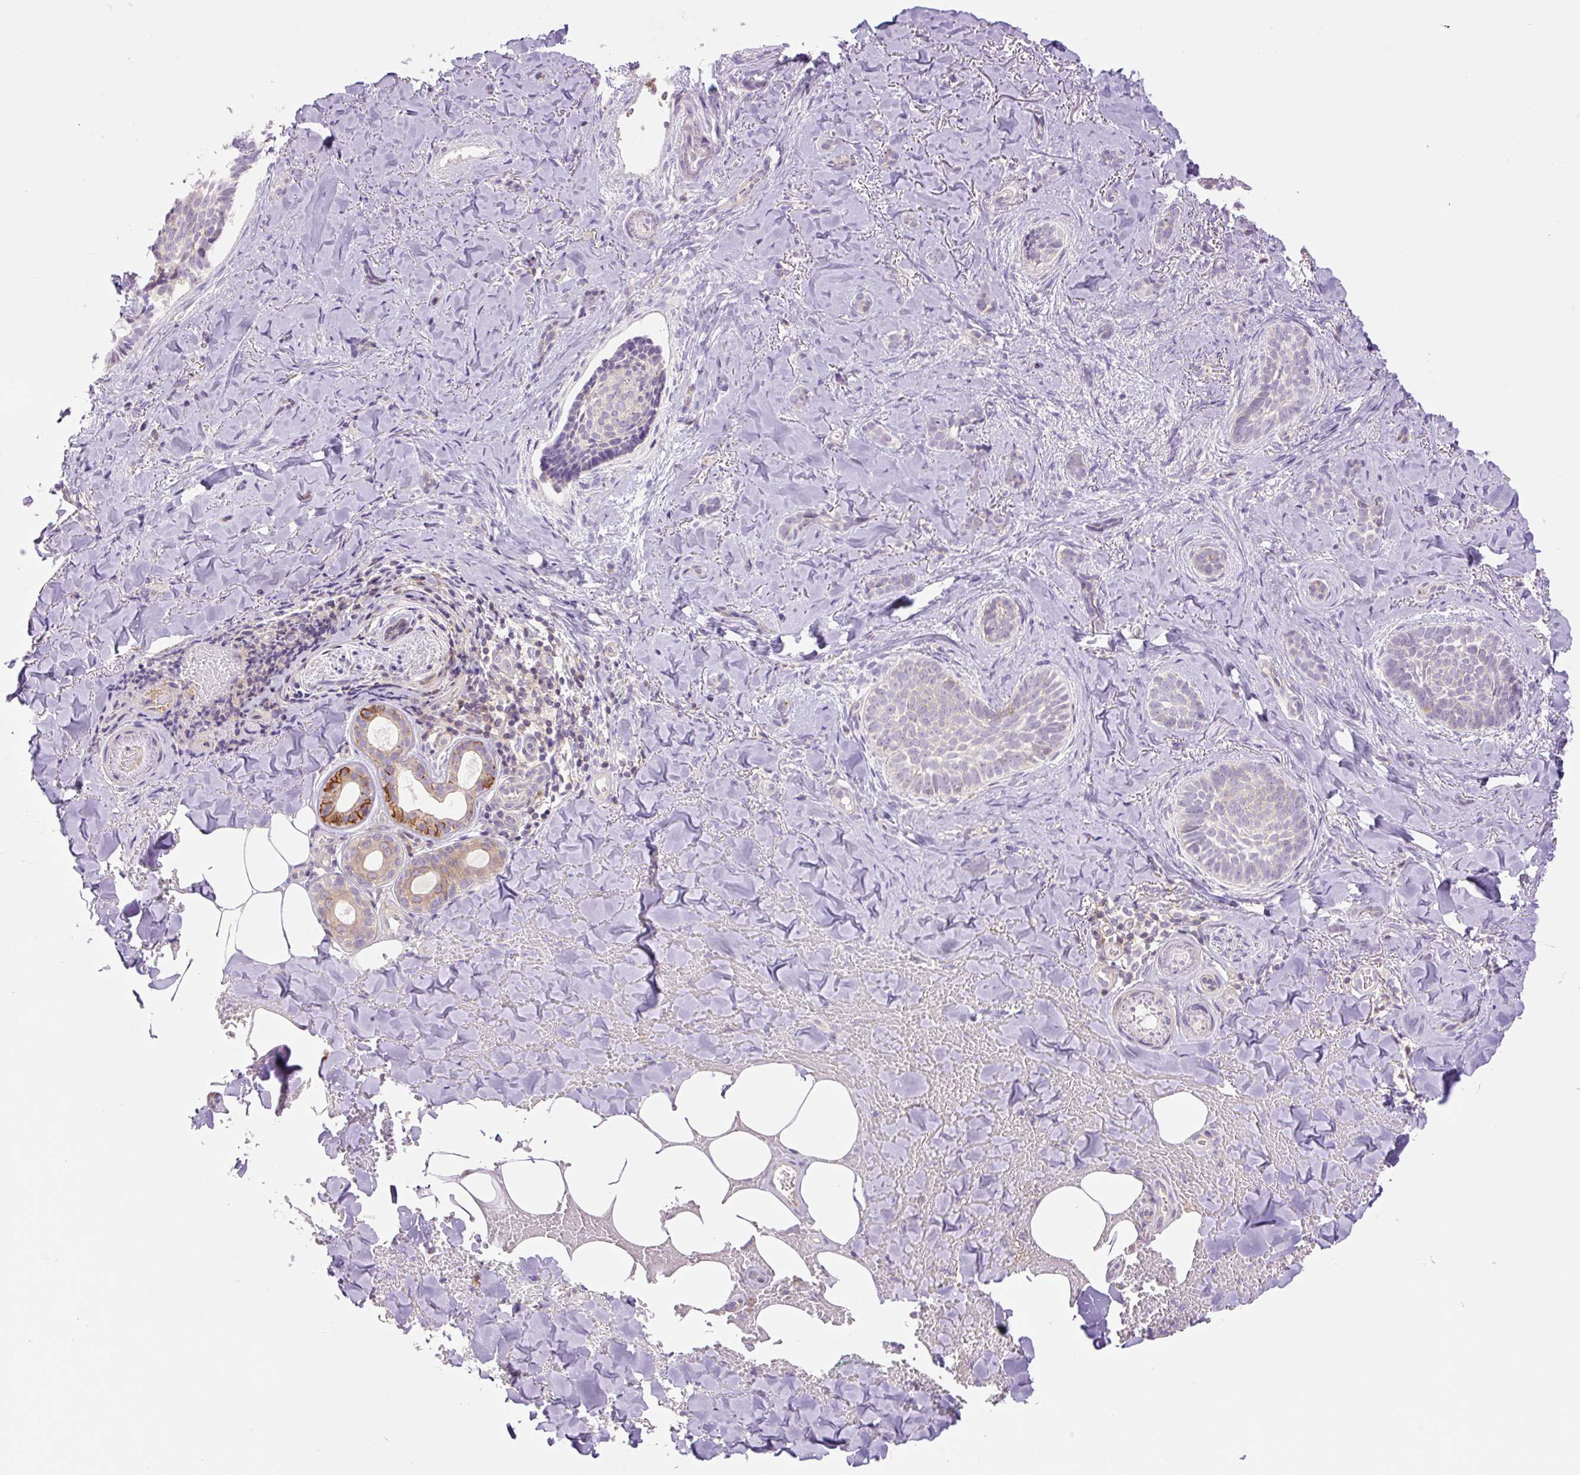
{"staining": {"intensity": "negative", "quantity": "none", "location": "none"}, "tissue": "skin cancer", "cell_type": "Tumor cells", "image_type": "cancer", "snomed": [{"axis": "morphology", "description": "Basal cell carcinoma"}, {"axis": "topography", "description": "Skin"}], "caption": "Skin cancer was stained to show a protein in brown. There is no significant expression in tumor cells.", "gene": "GRID2", "patient": {"sex": "female", "age": 55}}